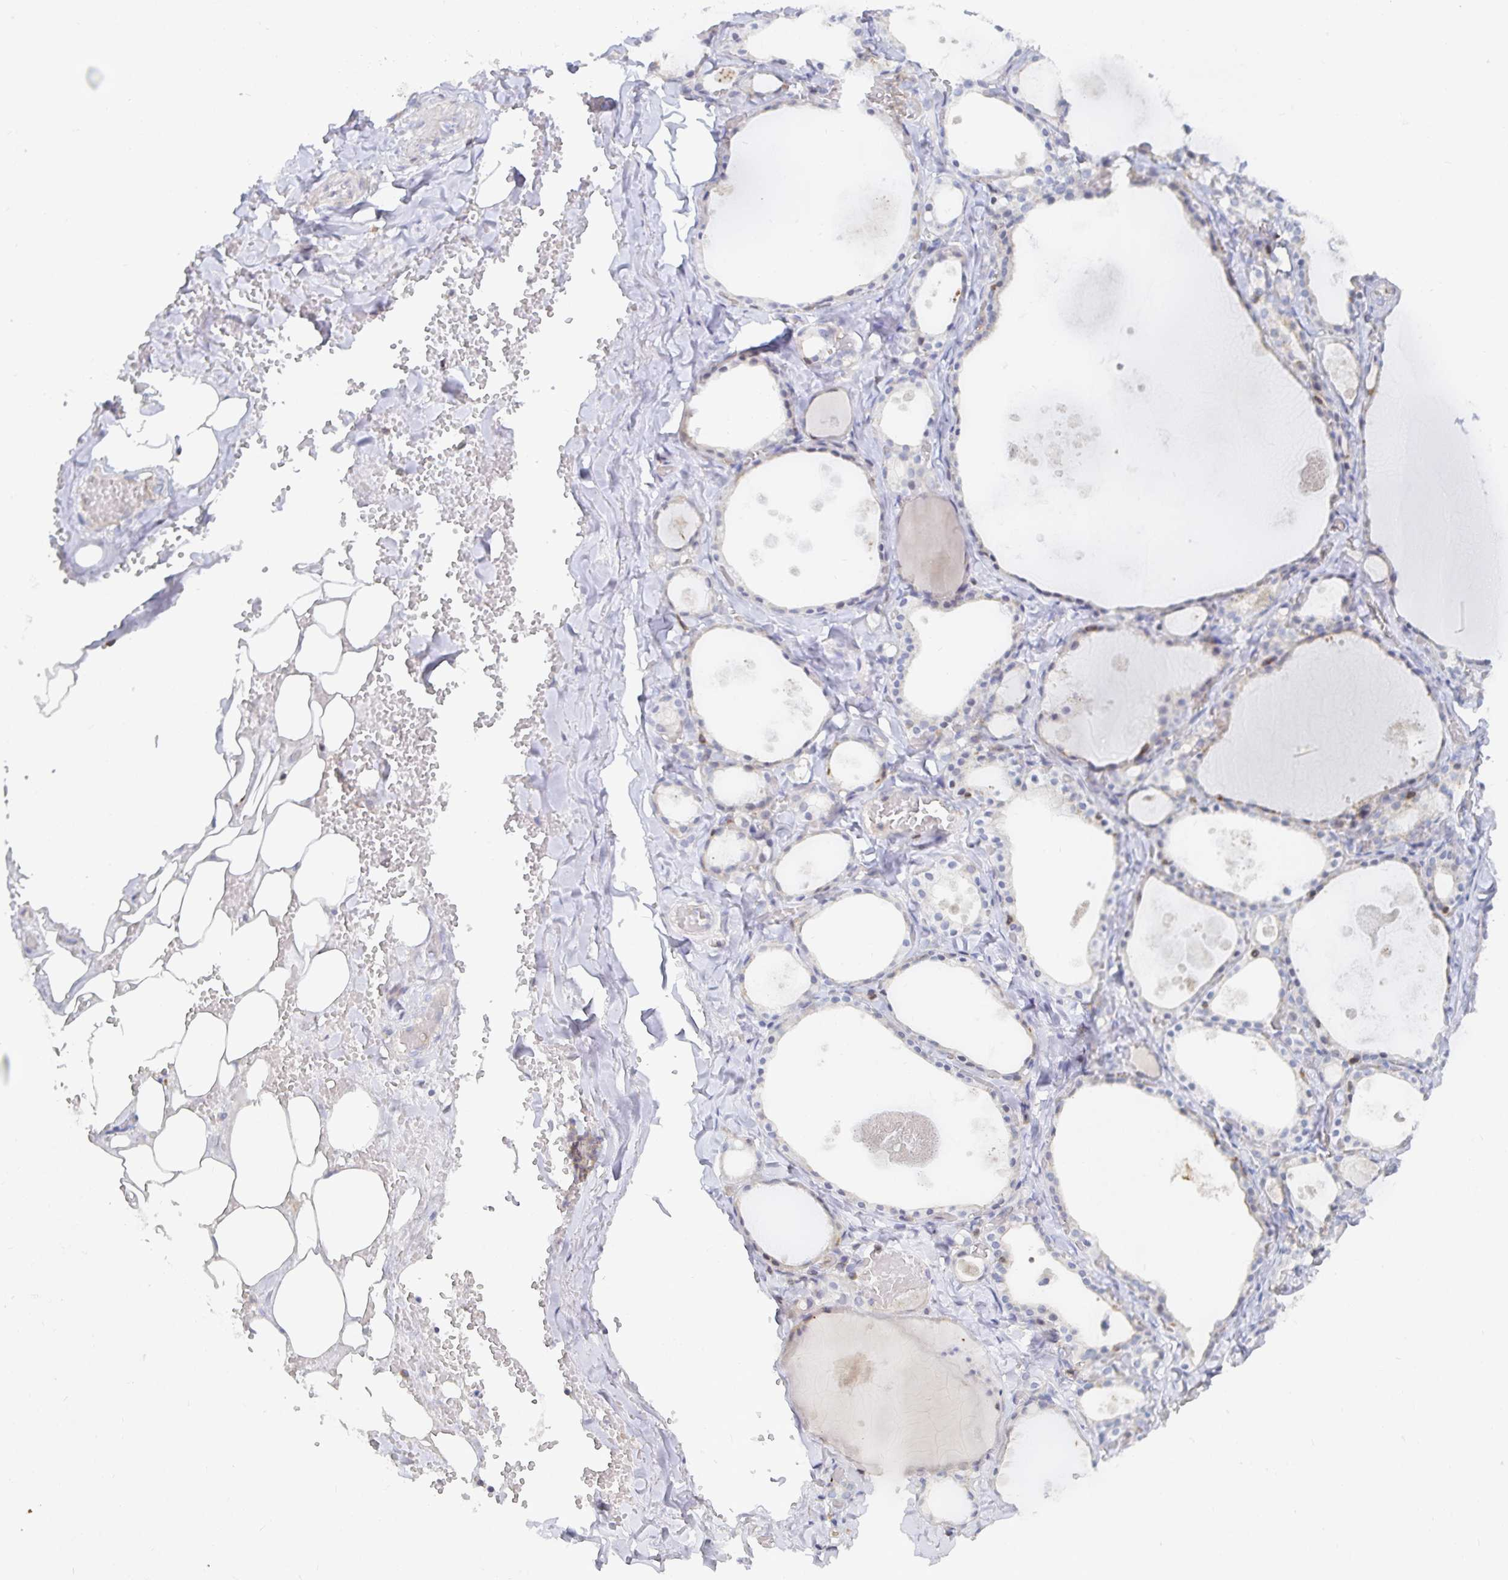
{"staining": {"intensity": "negative", "quantity": "none", "location": "none"}, "tissue": "thyroid gland", "cell_type": "Glandular cells", "image_type": "normal", "snomed": [{"axis": "morphology", "description": "Normal tissue, NOS"}, {"axis": "topography", "description": "Thyroid gland"}], "caption": "Benign thyroid gland was stained to show a protein in brown. There is no significant positivity in glandular cells. Nuclei are stained in blue.", "gene": "PIK3CD", "patient": {"sex": "male", "age": 56}}